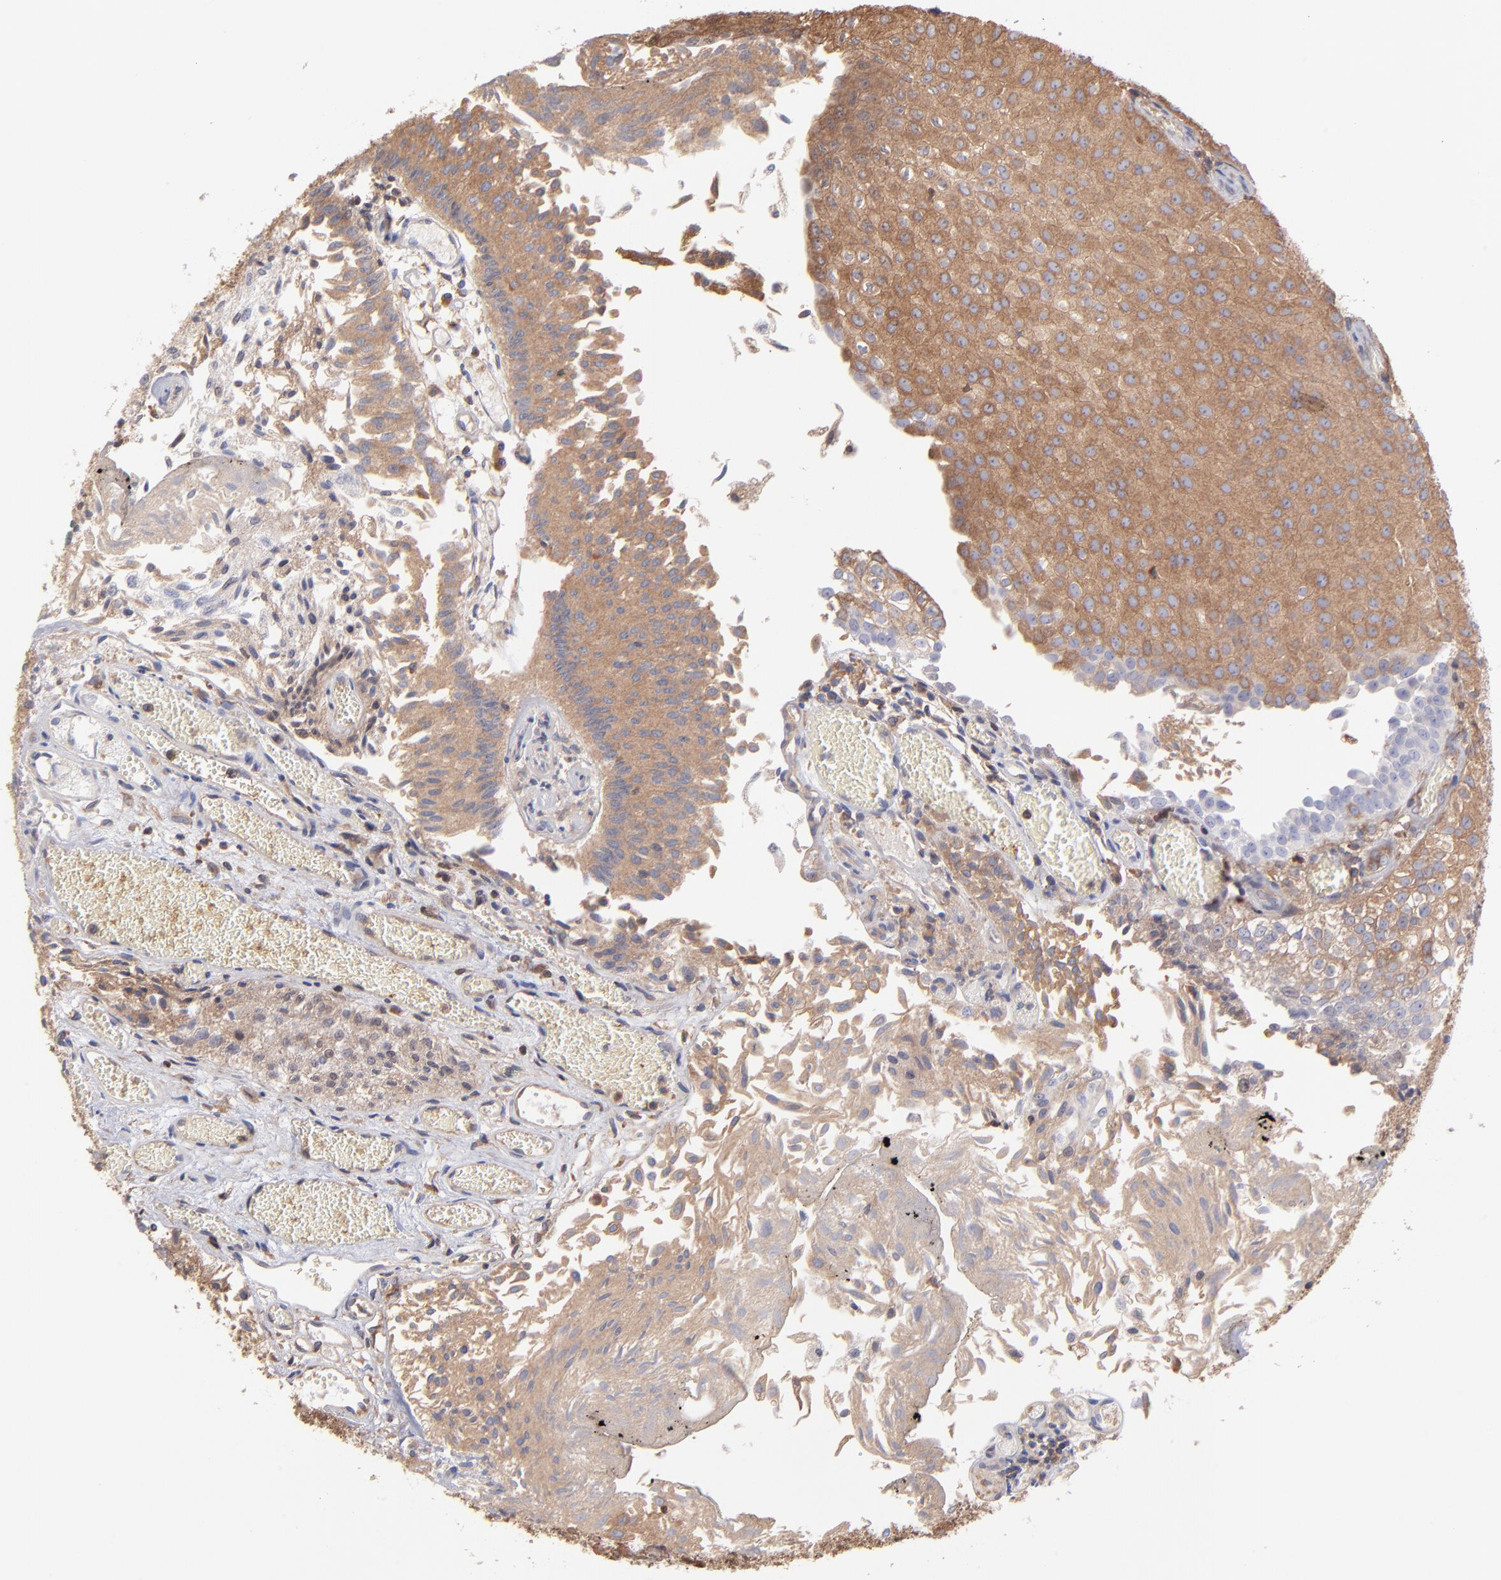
{"staining": {"intensity": "moderate", "quantity": "25%-75%", "location": "cytoplasmic/membranous"}, "tissue": "urothelial cancer", "cell_type": "Tumor cells", "image_type": "cancer", "snomed": [{"axis": "morphology", "description": "Urothelial carcinoma, Low grade"}, {"axis": "topography", "description": "Urinary bladder"}], "caption": "An immunohistochemistry (IHC) histopathology image of tumor tissue is shown. Protein staining in brown labels moderate cytoplasmic/membranous positivity in urothelial carcinoma (low-grade) within tumor cells. Ihc stains the protein in brown and the nuclei are stained blue.", "gene": "MAP2K2", "patient": {"sex": "male", "age": 86}}